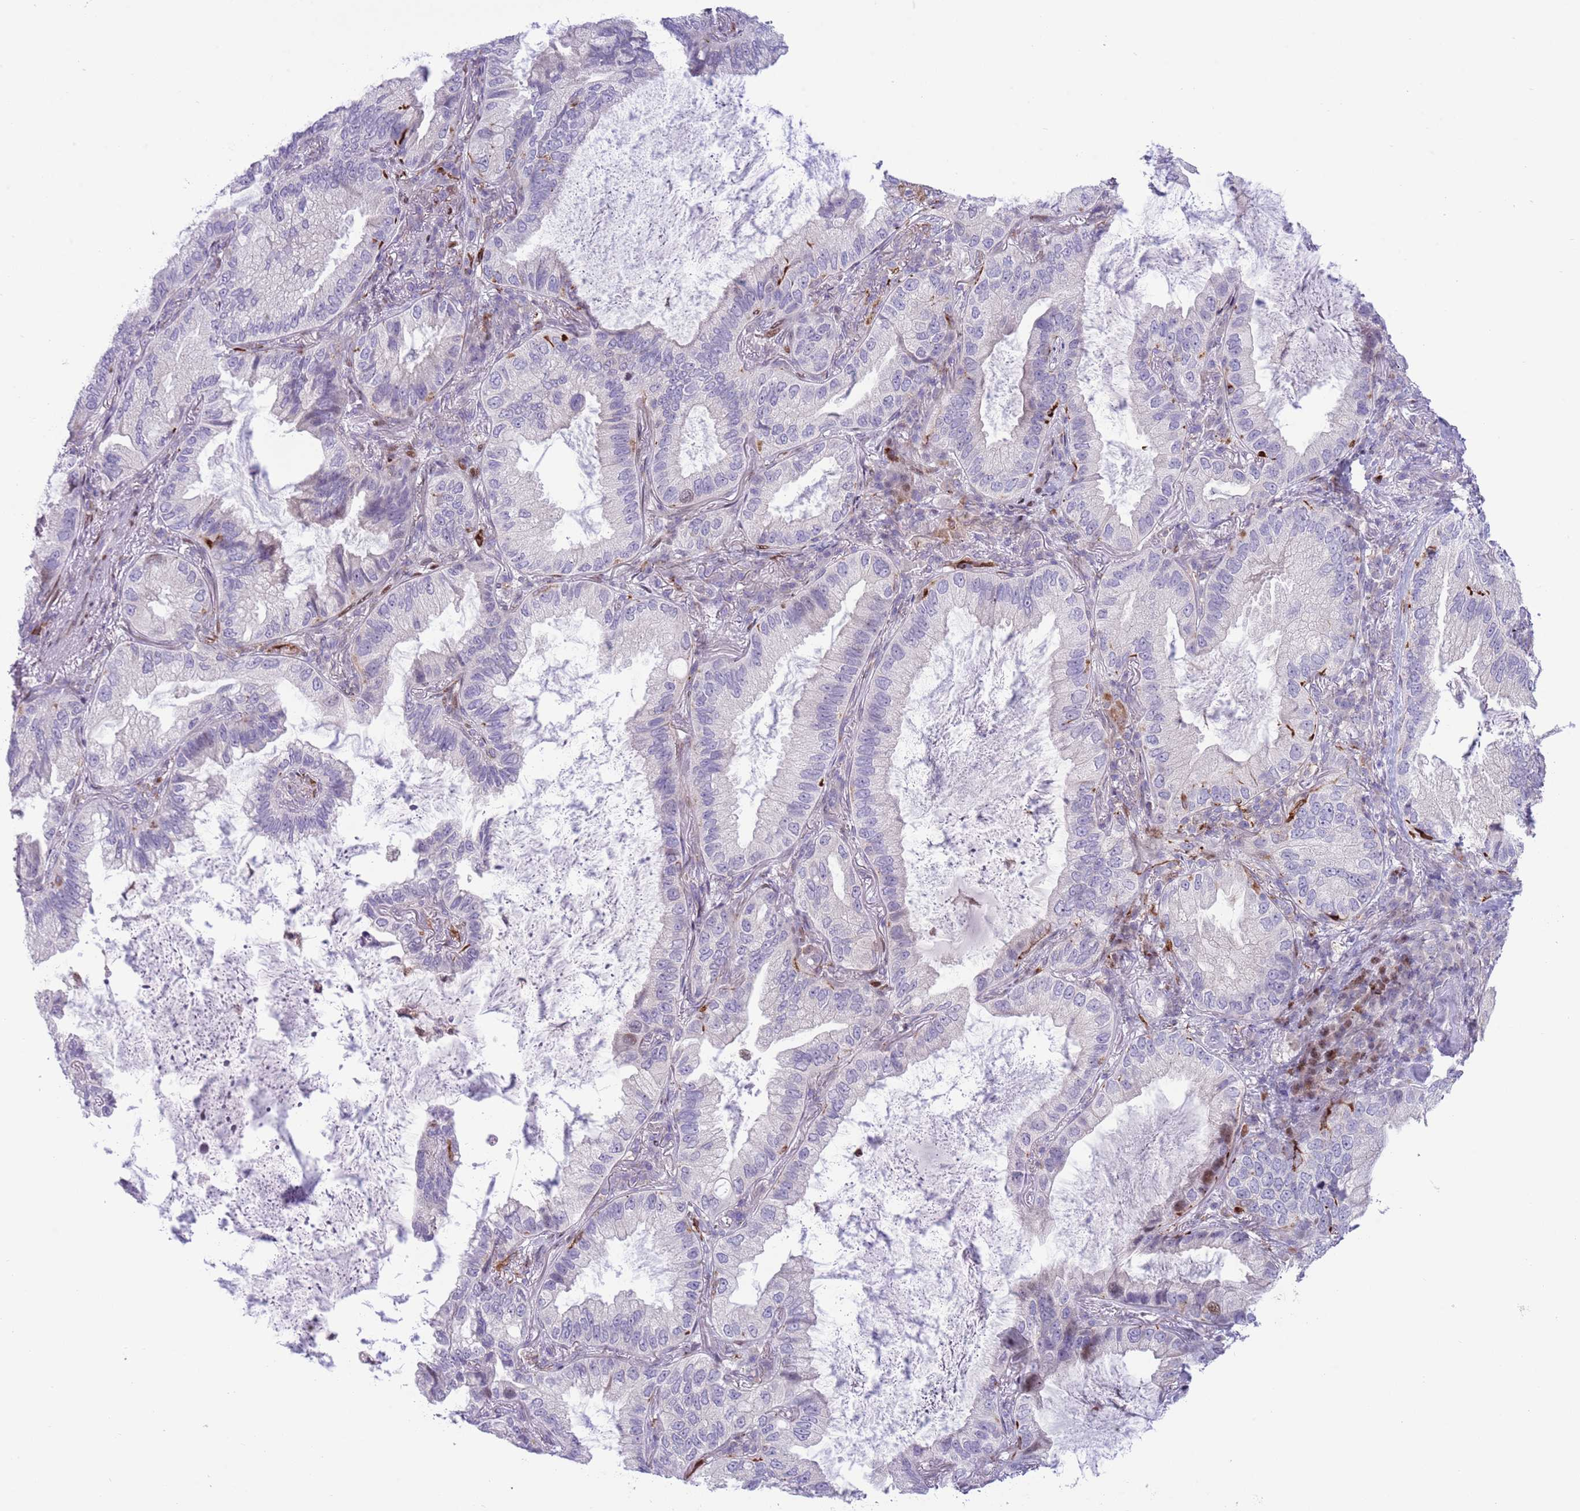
{"staining": {"intensity": "negative", "quantity": "none", "location": "none"}, "tissue": "lung cancer", "cell_type": "Tumor cells", "image_type": "cancer", "snomed": [{"axis": "morphology", "description": "Adenocarcinoma, NOS"}, {"axis": "topography", "description": "Lung"}], "caption": "An immunohistochemistry micrograph of lung cancer is shown. There is no staining in tumor cells of lung cancer.", "gene": "ANO8", "patient": {"sex": "female", "age": 69}}